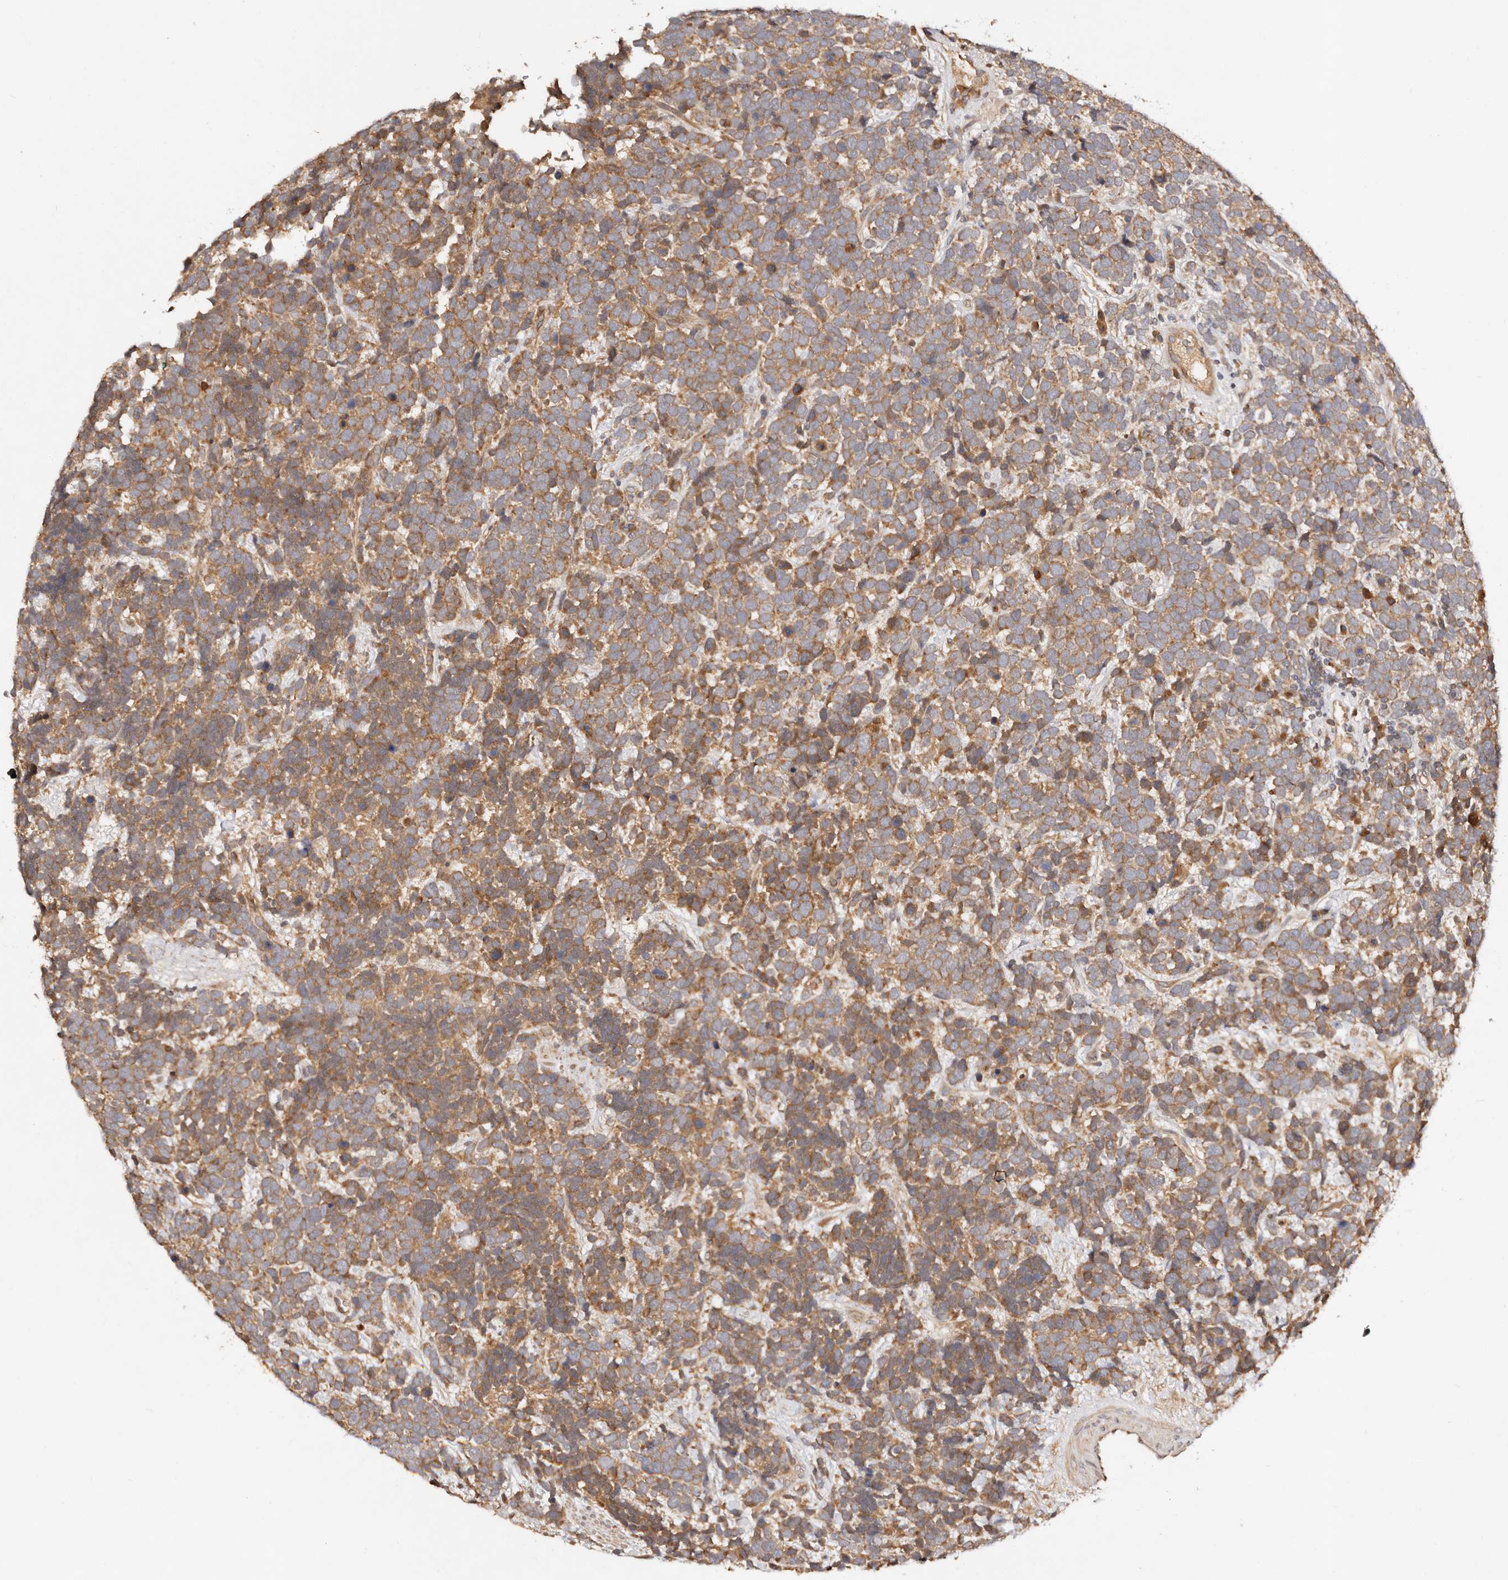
{"staining": {"intensity": "moderate", "quantity": ">75%", "location": "cytoplasmic/membranous"}, "tissue": "urothelial cancer", "cell_type": "Tumor cells", "image_type": "cancer", "snomed": [{"axis": "morphology", "description": "Urothelial carcinoma, High grade"}, {"axis": "topography", "description": "Urinary bladder"}], "caption": "Urothelial cancer stained for a protein (brown) shows moderate cytoplasmic/membranous positive expression in approximately >75% of tumor cells.", "gene": "DENND11", "patient": {"sex": "female", "age": 82}}